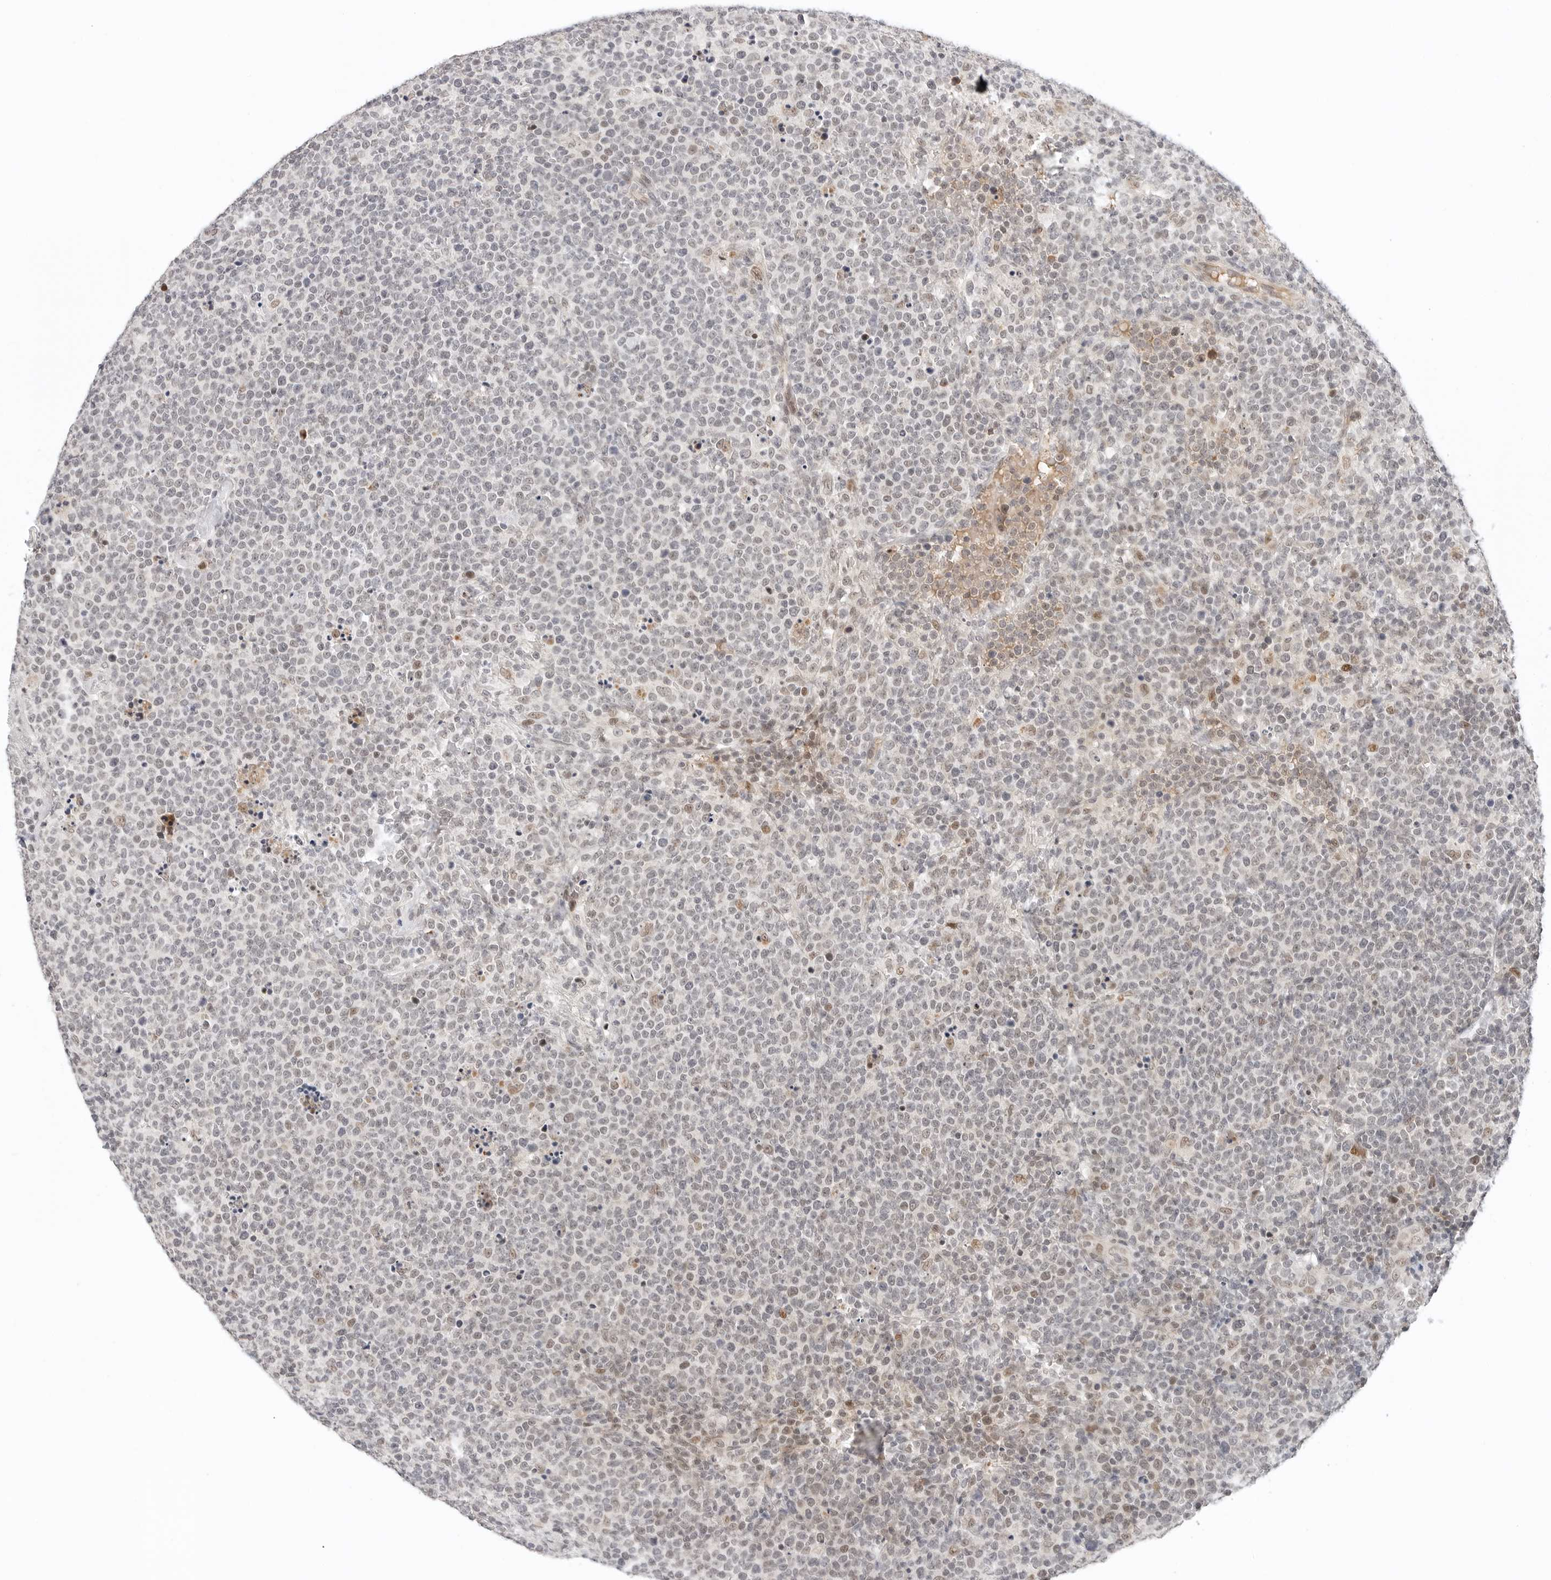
{"staining": {"intensity": "weak", "quantity": "25%-75%", "location": "nuclear"}, "tissue": "lymphoma", "cell_type": "Tumor cells", "image_type": "cancer", "snomed": [{"axis": "morphology", "description": "Malignant lymphoma, non-Hodgkin's type, High grade"}, {"axis": "topography", "description": "Lymph node"}], "caption": "Immunohistochemistry image of human high-grade malignant lymphoma, non-Hodgkin's type stained for a protein (brown), which displays low levels of weak nuclear staining in approximately 25%-75% of tumor cells.", "gene": "TSEN2", "patient": {"sex": "male", "age": 61}}